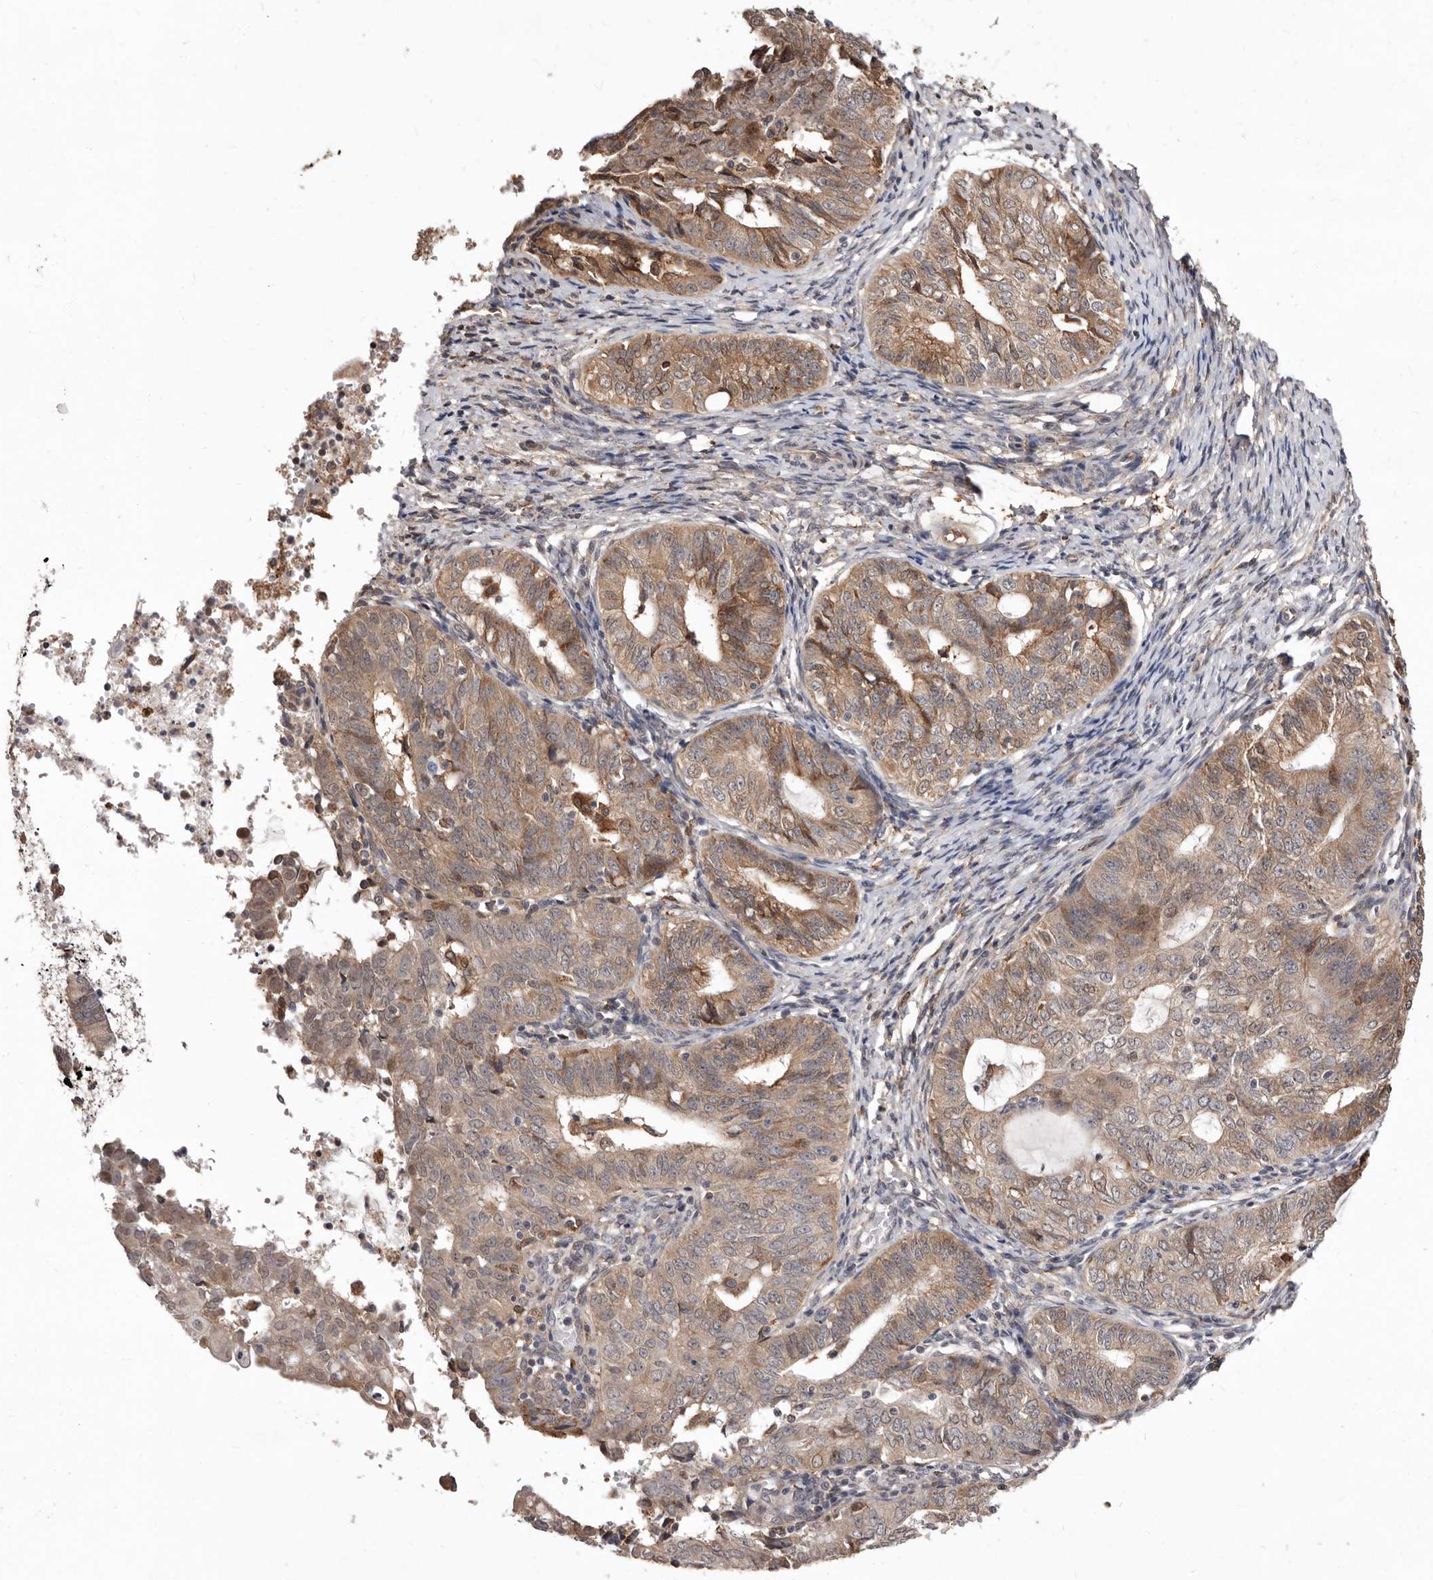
{"staining": {"intensity": "moderate", "quantity": ">75%", "location": "cytoplasmic/membranous"}, "tissue": "endometrial cancer", "cell_type": "Tumor cells", "image_type": "cancer", "snomed": [{"axis": "morphology", "description": "Adenocarcinoma, NOS"}, {"axis": "topography", "description": "Endometrium"}], "caption": "A brown stain labels moderate cytoplasmic/membranous staining of a protein in human adenocarcinoma (endometrial) tumor cells.", "gene": "RRM2B", "patient": {"sex": "female", "age": 32}}